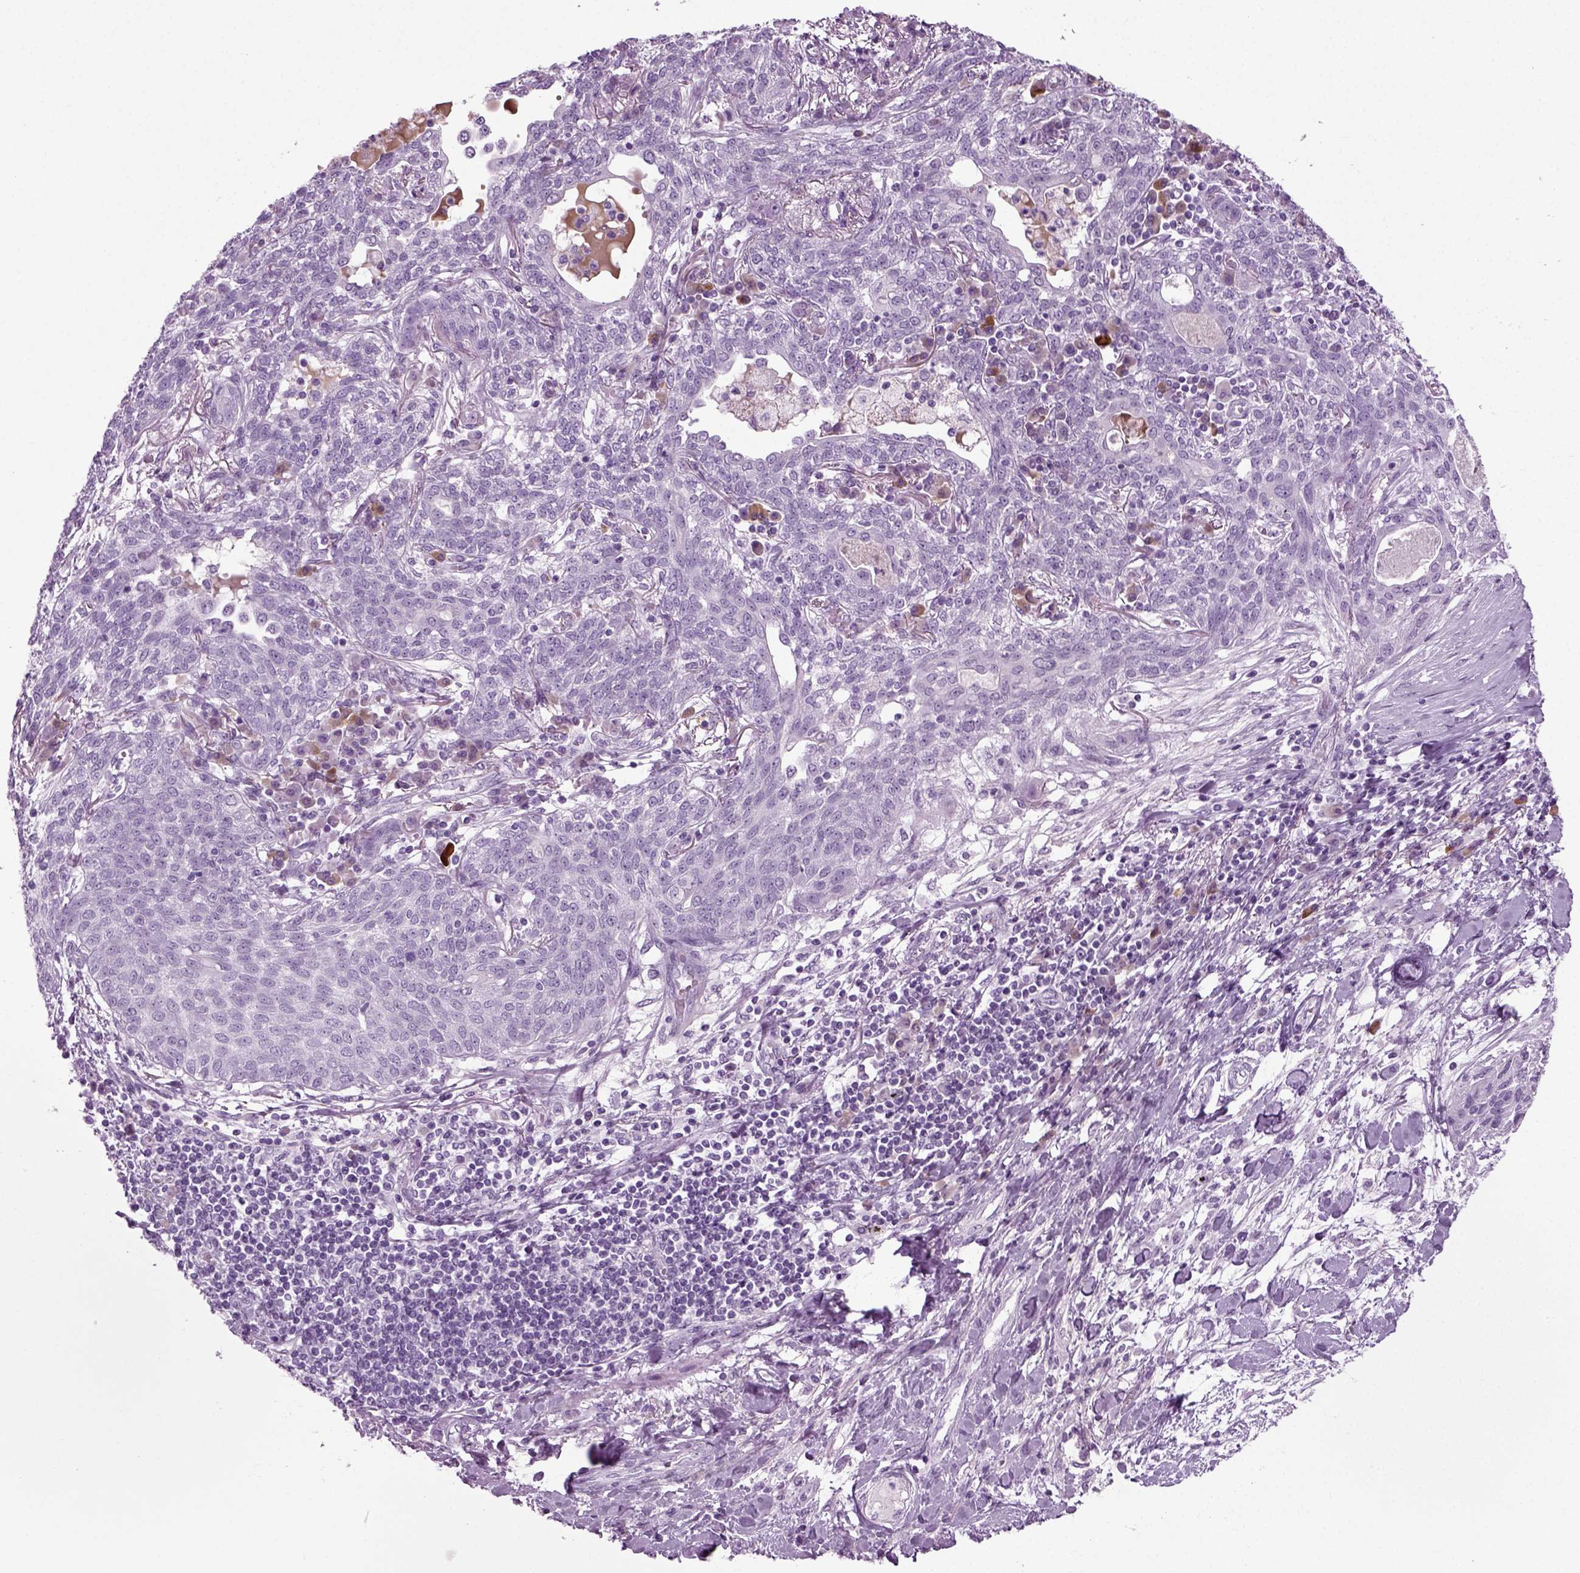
{"staining": {"intensity": "negative", "quantity": "none", "location": "none"}, "tissue": "lung cancer", "cell_type": "Tumor cells", "image_type": "cancer", "snomed": [{"axis": "morphology", "description": "Squamous cell carcinoma, NOS"}, {"axis": "topography", "description": "Lung"}], "caption": "Tumor cells are negative for brown protein staining in squamous cell carcinoma (lung).", "gene": "PRLH", "patient": {"sex": "female", "age": 70}}